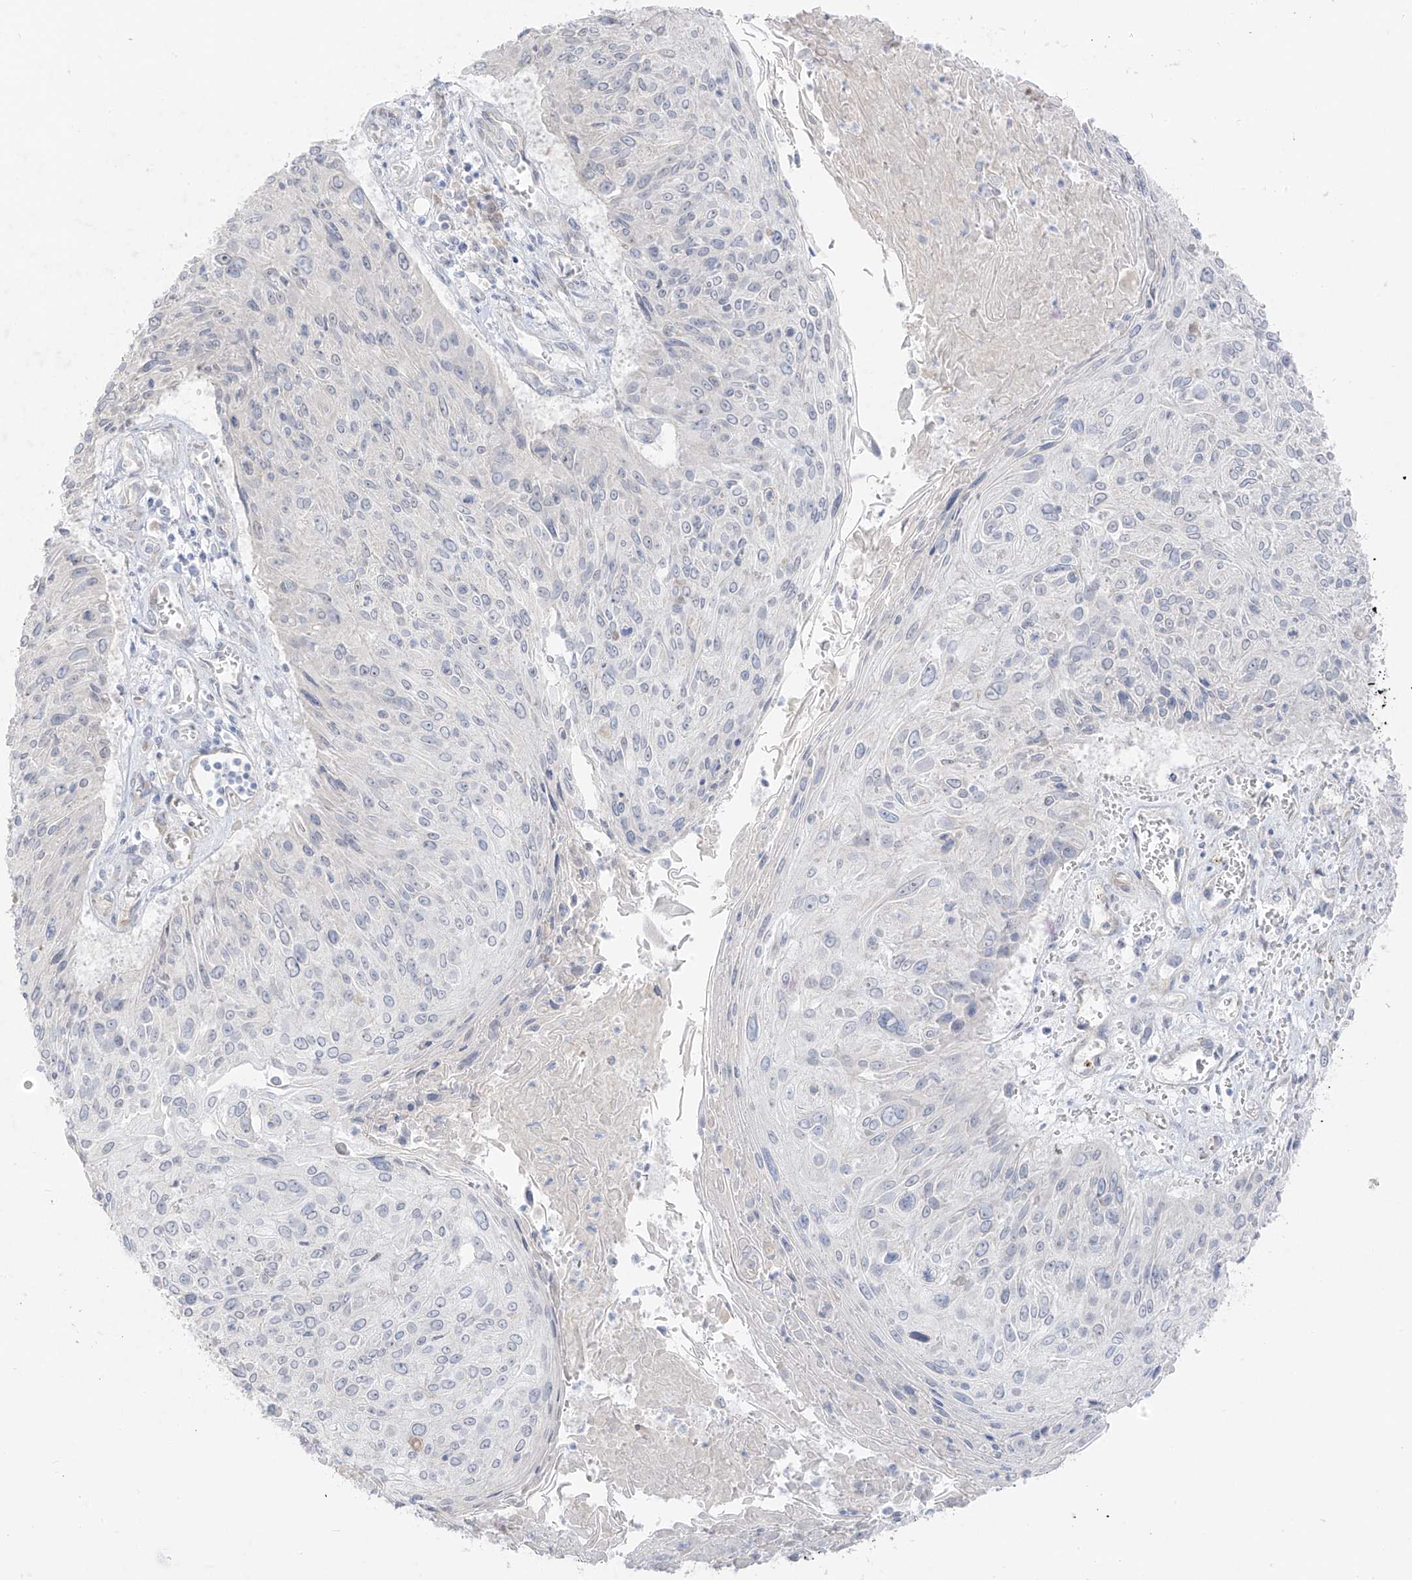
{"staining": {"intensity": "negative", "quantity": "none", "location": "none"}, "tissue": "cervical cancer", "cell_type": "Tumor cells", "image_type": "cancer", "snomed": [{"axis": "morphology", "description": "Squamous cell carcinoma, NOS"}, {"axis": "topography", "description": "Cervix"}], "caption": "This is an immunohistochemistry (IHC) histopathology image of cervical squamous cell carcinoma. There is no positivity in tumor cells.", "gene": "C11orf87", "patient": {"sex": "female", "age": 51}}